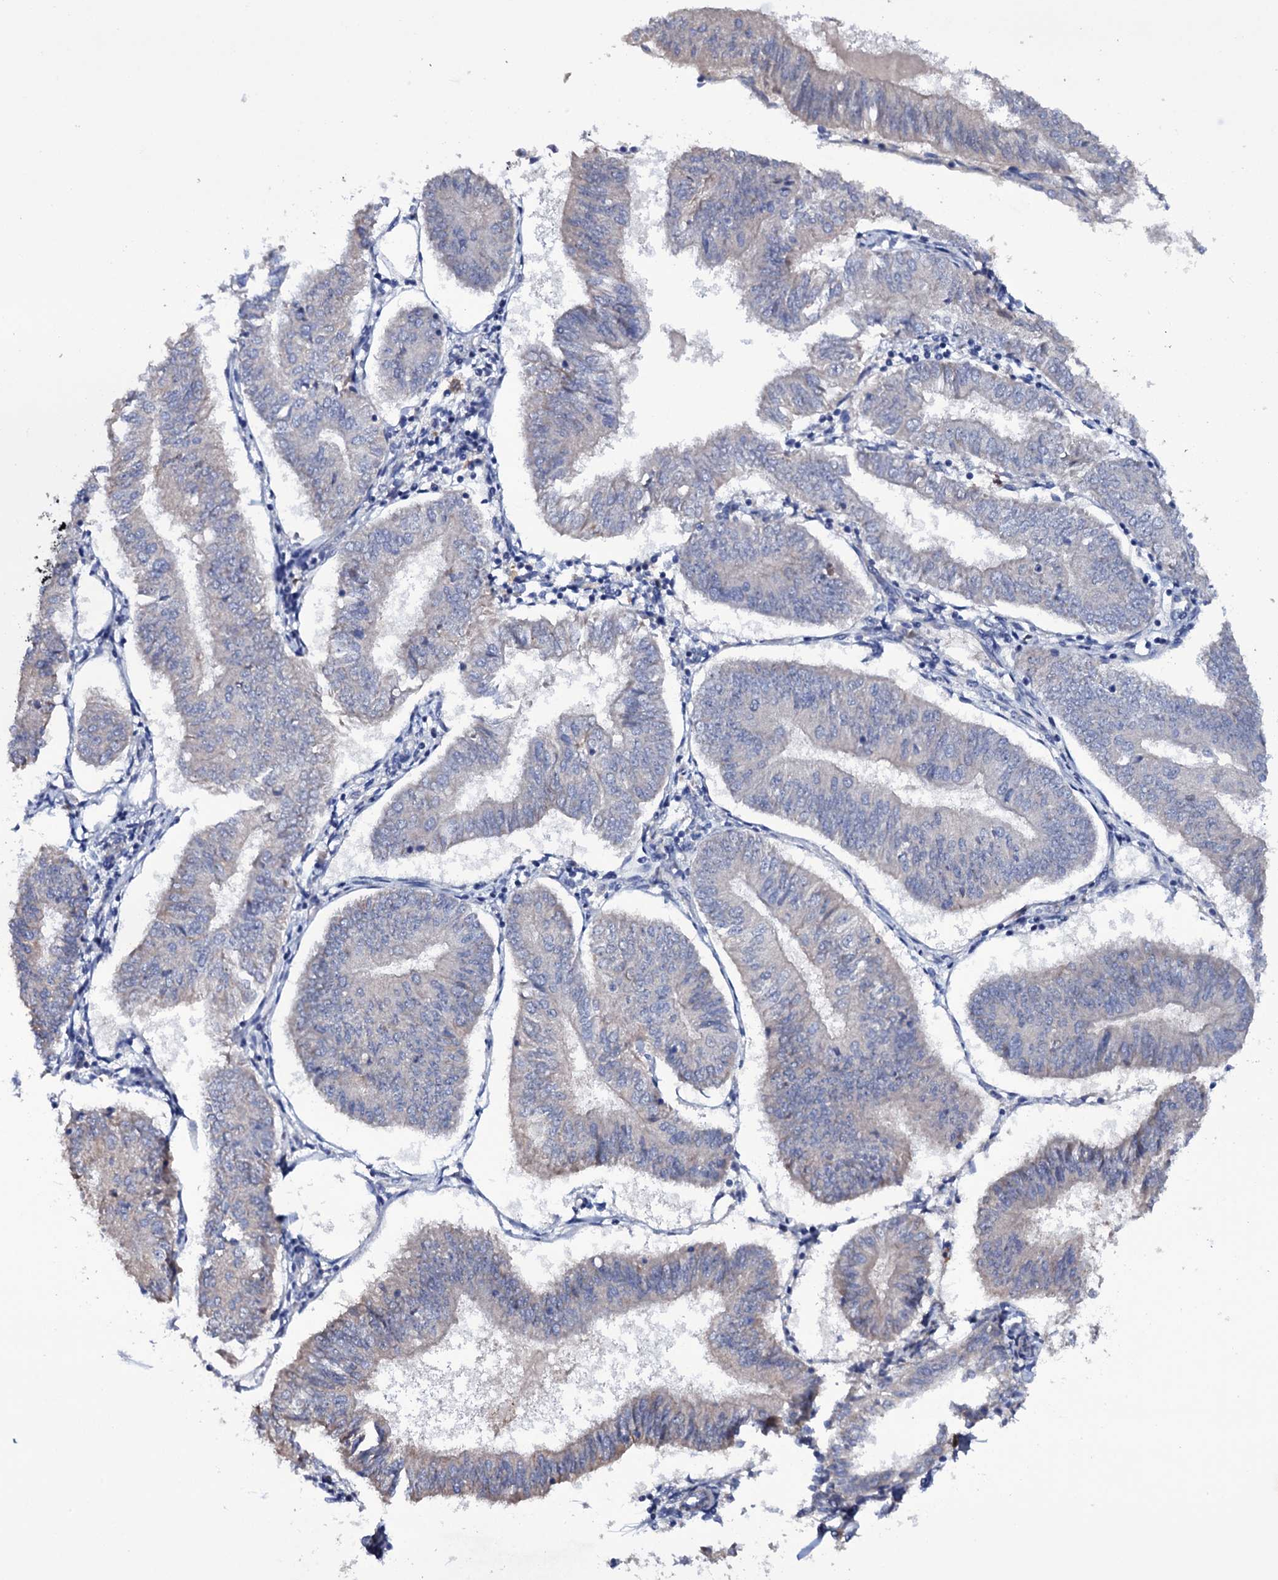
{"staining": {"intensity": "negative", "quantity": "none", "location": "none"}, "tissue": "endometrial cancer", "cell_type": "Tumor cells", "image_type": "cancer", "snomed": [{"axis": "morphology", "description": "Adenocarcinoma, NOS"}, {"axis": "topography", "description": "Endometrium"}], "caption": "Endometrial adenocarcinoma was stained to show a protein in brown. There is no significant staining in tumor cells.", "gene": "BCL2L14", "patient": {"sex": "female", "age": 58}}